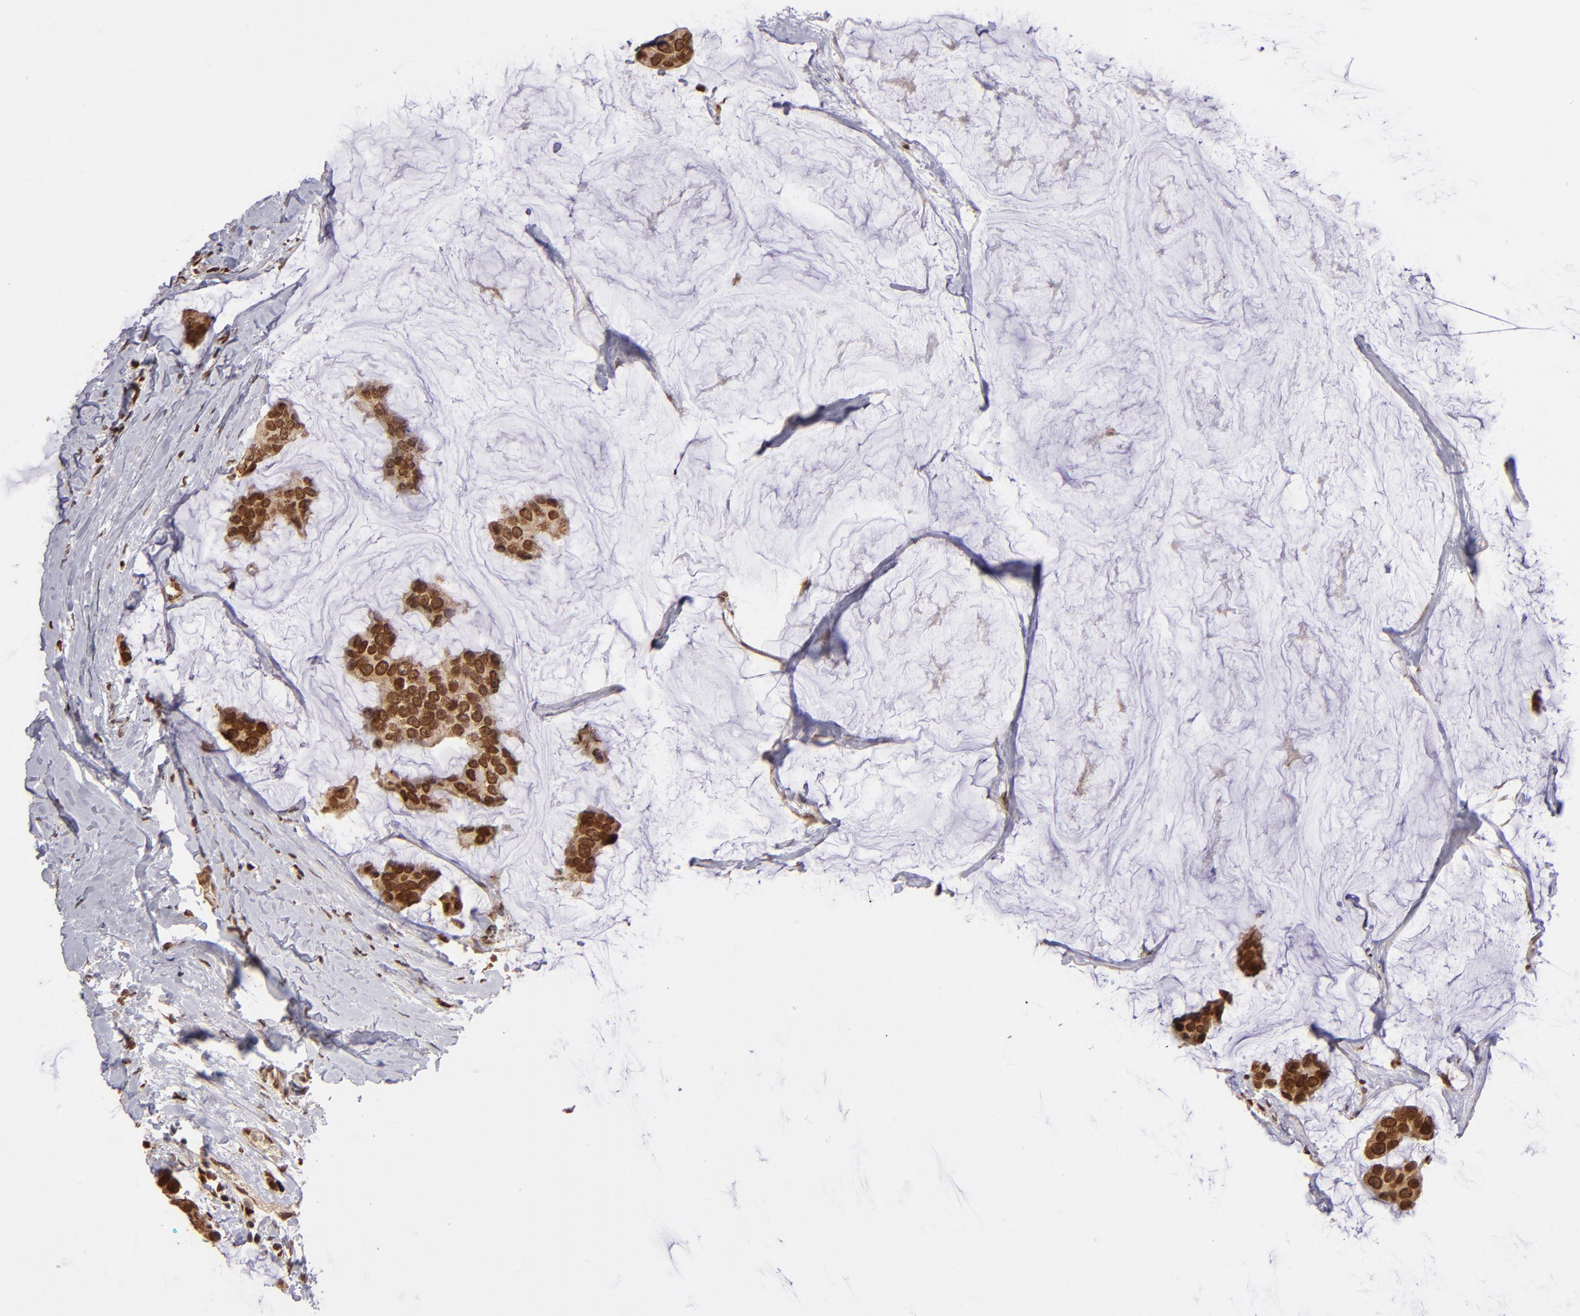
{"staining": {"intensity": "strong", "quantity": ">75%", "location": "cytoplasmic/membranous,nuclear"}, "tissue": "breast cancer", "cell_type": "Tumor cells", "image_type": "cancer", "snomed": [{"axis": "morphology", "description": "Normal tissue, NOS"}, {"axis": "morphology", "description": "Duct carcinoma"}, {"axis": "topography", "description": "Breast"}], "caption": "Infiltrating ductal carcinoma (breast) stained with a protein marker shows strong staining in tumor cells.", "gene": "TOP1MT", "patient": {"sex": "female", "age": 50}}